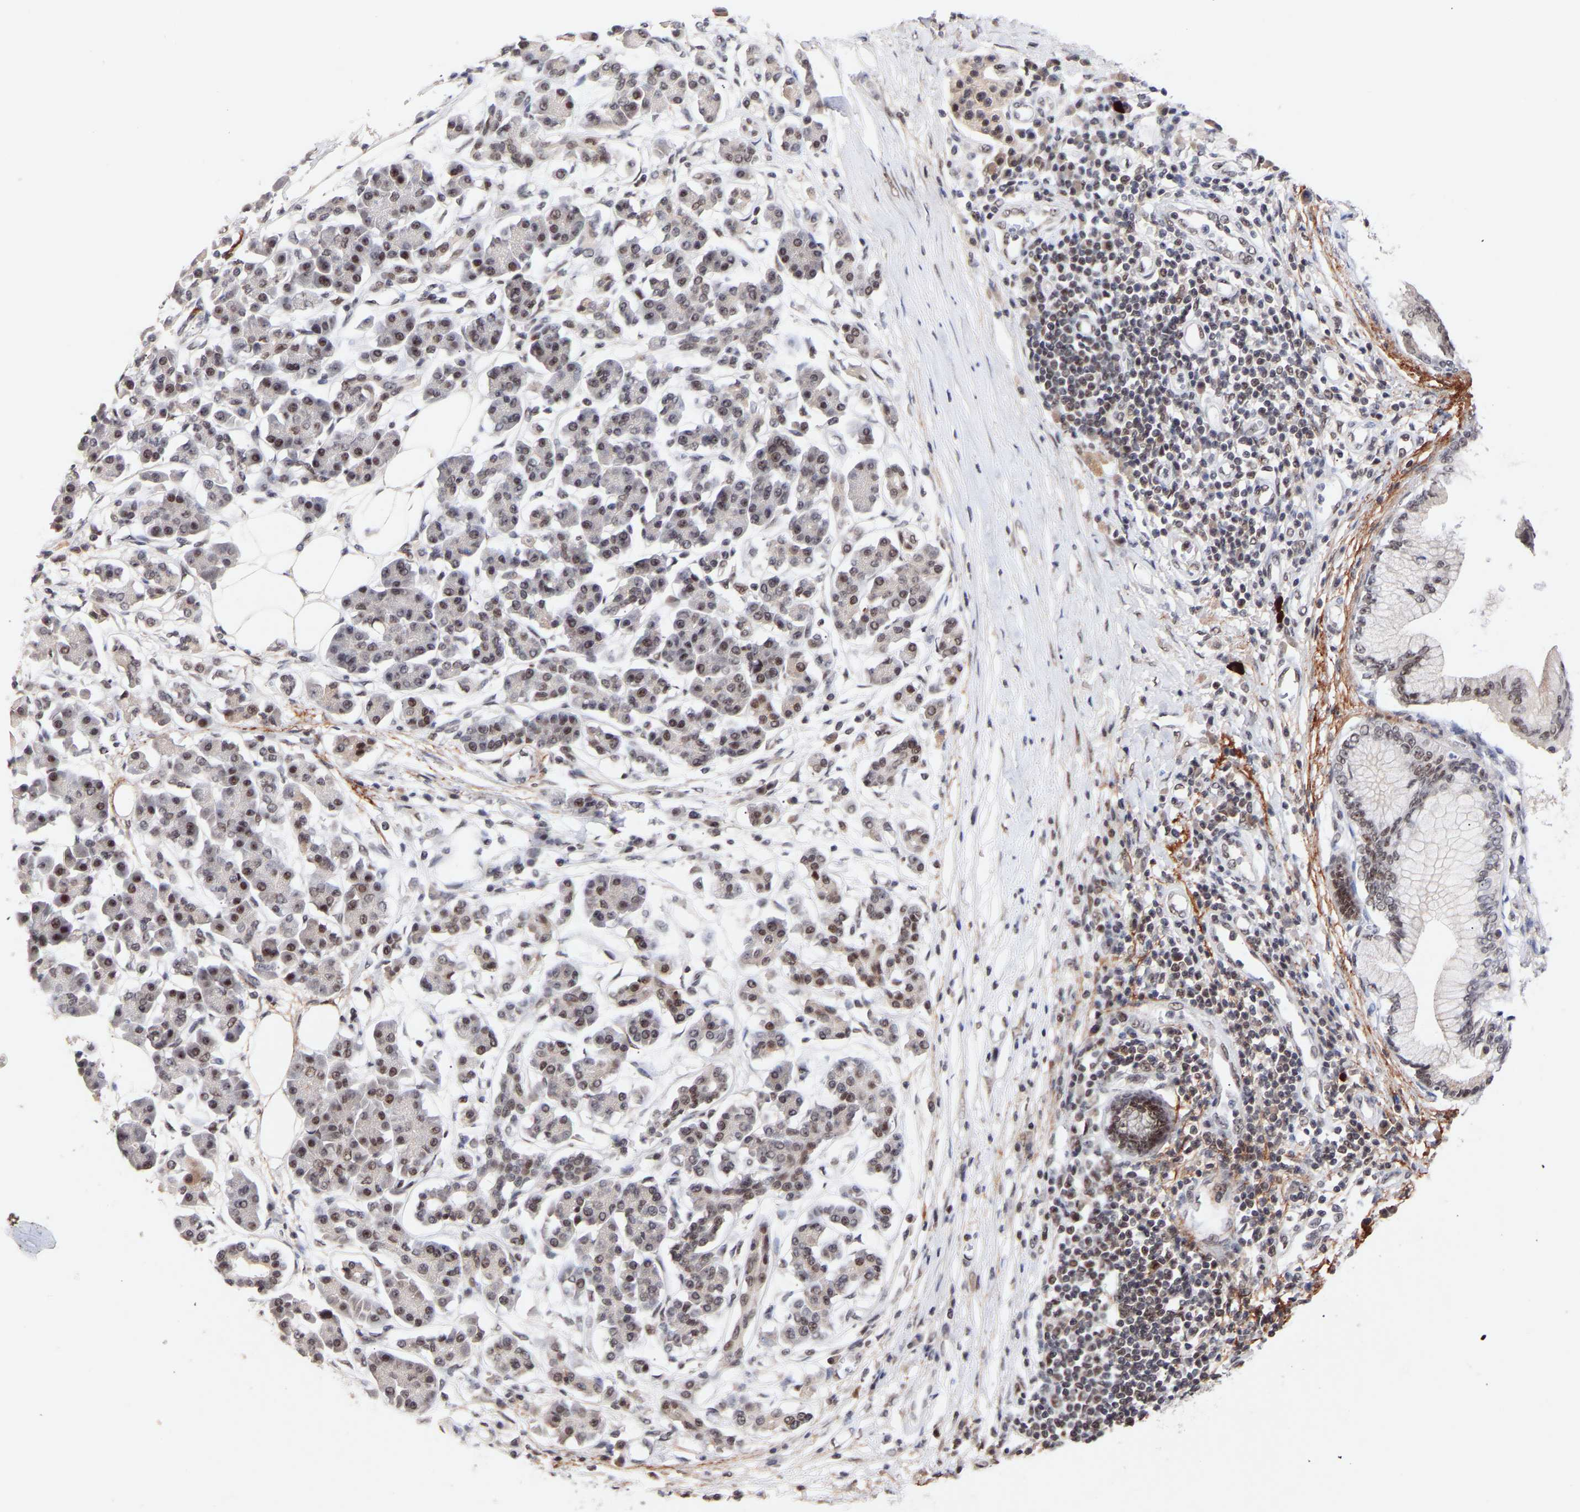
{"staining": {"intensity": "moderate", "quantity": "<25%", "location": "nuclear"}, "tissue": "pancreatic cancer", "cell_type": "Tumor cells", "image_type": "cancer", "snomed": [{"axis": "morphology", "description": "Adenocarcinoma, NOS"}, {"axis": "topography", "description": "Pancreas"}], "caption": "Pancreatic cancer (adenocarcinoma) stained for a protein (brown) shows moderate nuclear positive expression in about <25% of tumor cells.", "gene": "RBM15", "patient": {"sex": "male", "age": 77}}